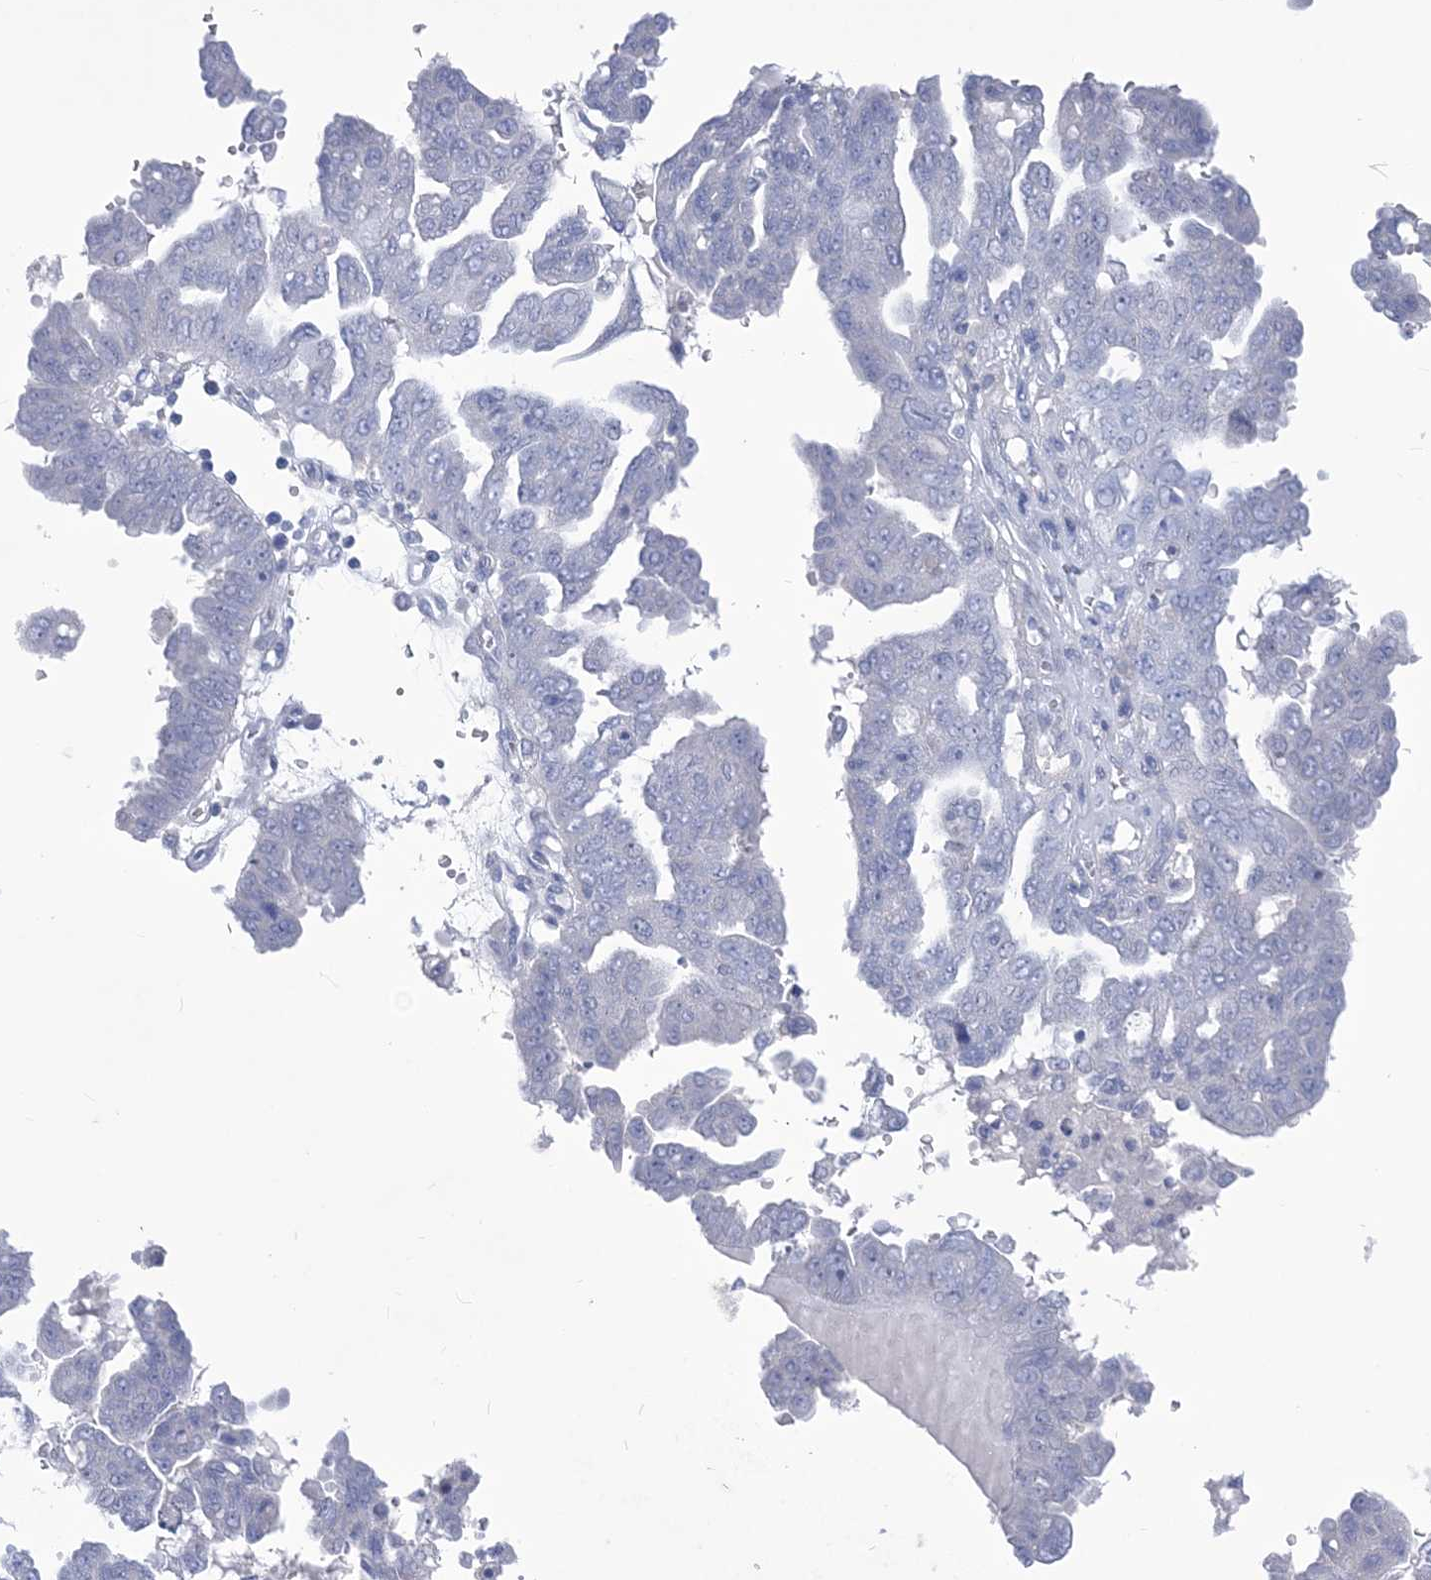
{"staining": {"intensity": "negative", "quantity": "none", "location": "none"}, "tissue": "ovarian cancer", "cell_type": "Tumor cells", "image_type": "cancer", "snomed": [{"axis": "morphology", "description": "Carcinoma, endometroid"}, {"axis": "topography", "description": "Ovary"}], "caption": "Tumor cells are negative for brown protein staining in ovarian endometroid carcinoma.", "gene": "WDR74", "patient": {"sex": "female", "age": 62}}